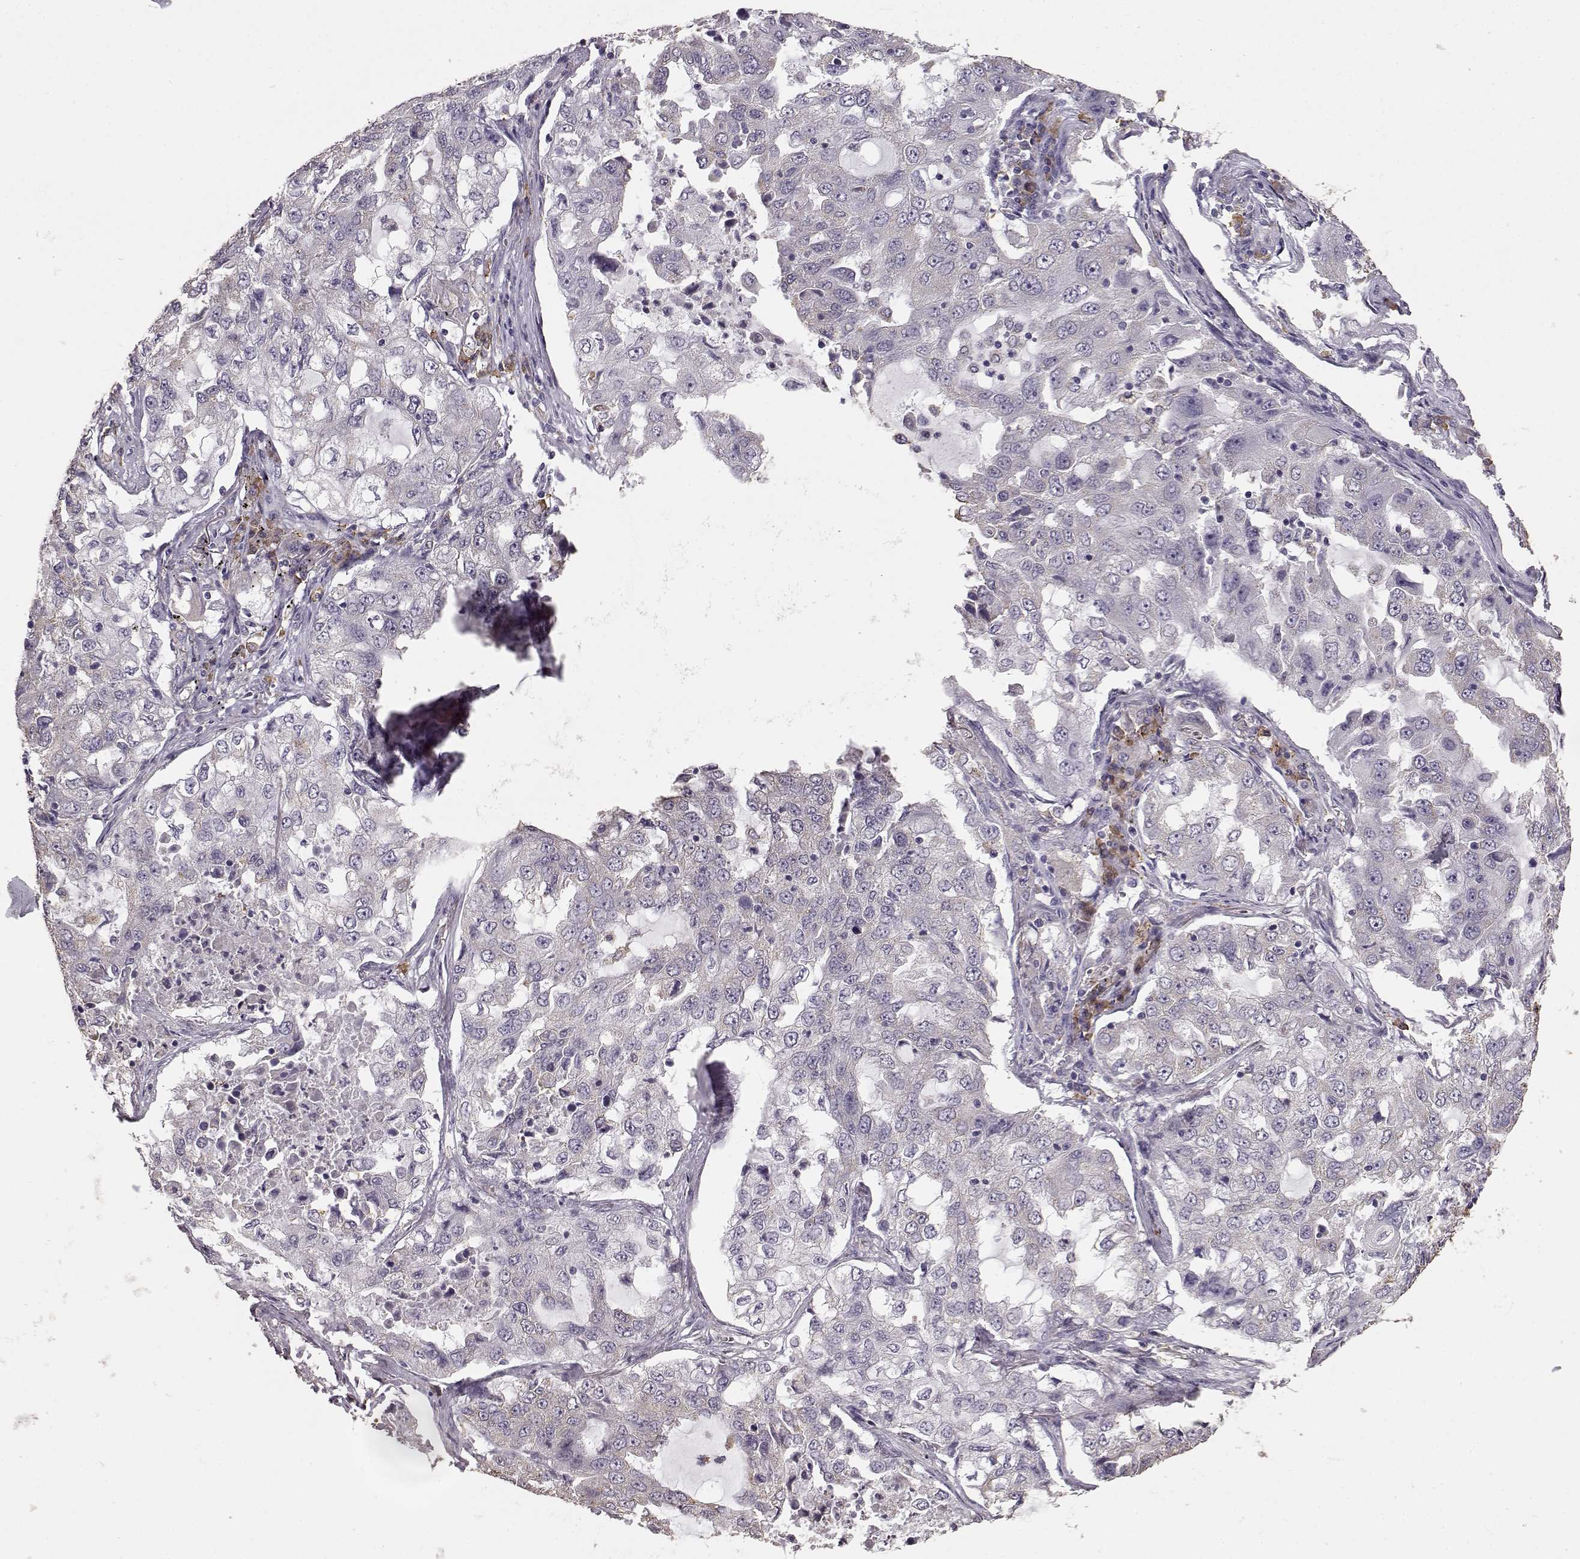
{"staining": {"intensity": "negative", "quantity": "none", "location": "none"}, "tissue": "lung cancer", "cell_type": "Tumor cells", "image_type": "cancer", "snomed": [{"axis": "morphology", "description": "Adenocarcinoma, NOS"}, {"axis": "topography", "description": "Lung"}], "caption": "Immunohistochemistry image of human lung cancer stained for a protein (brown), which displays no expression in tumor cells.", "gene": "GABRG3", "patient": {"sex": "female", "age": 61}}